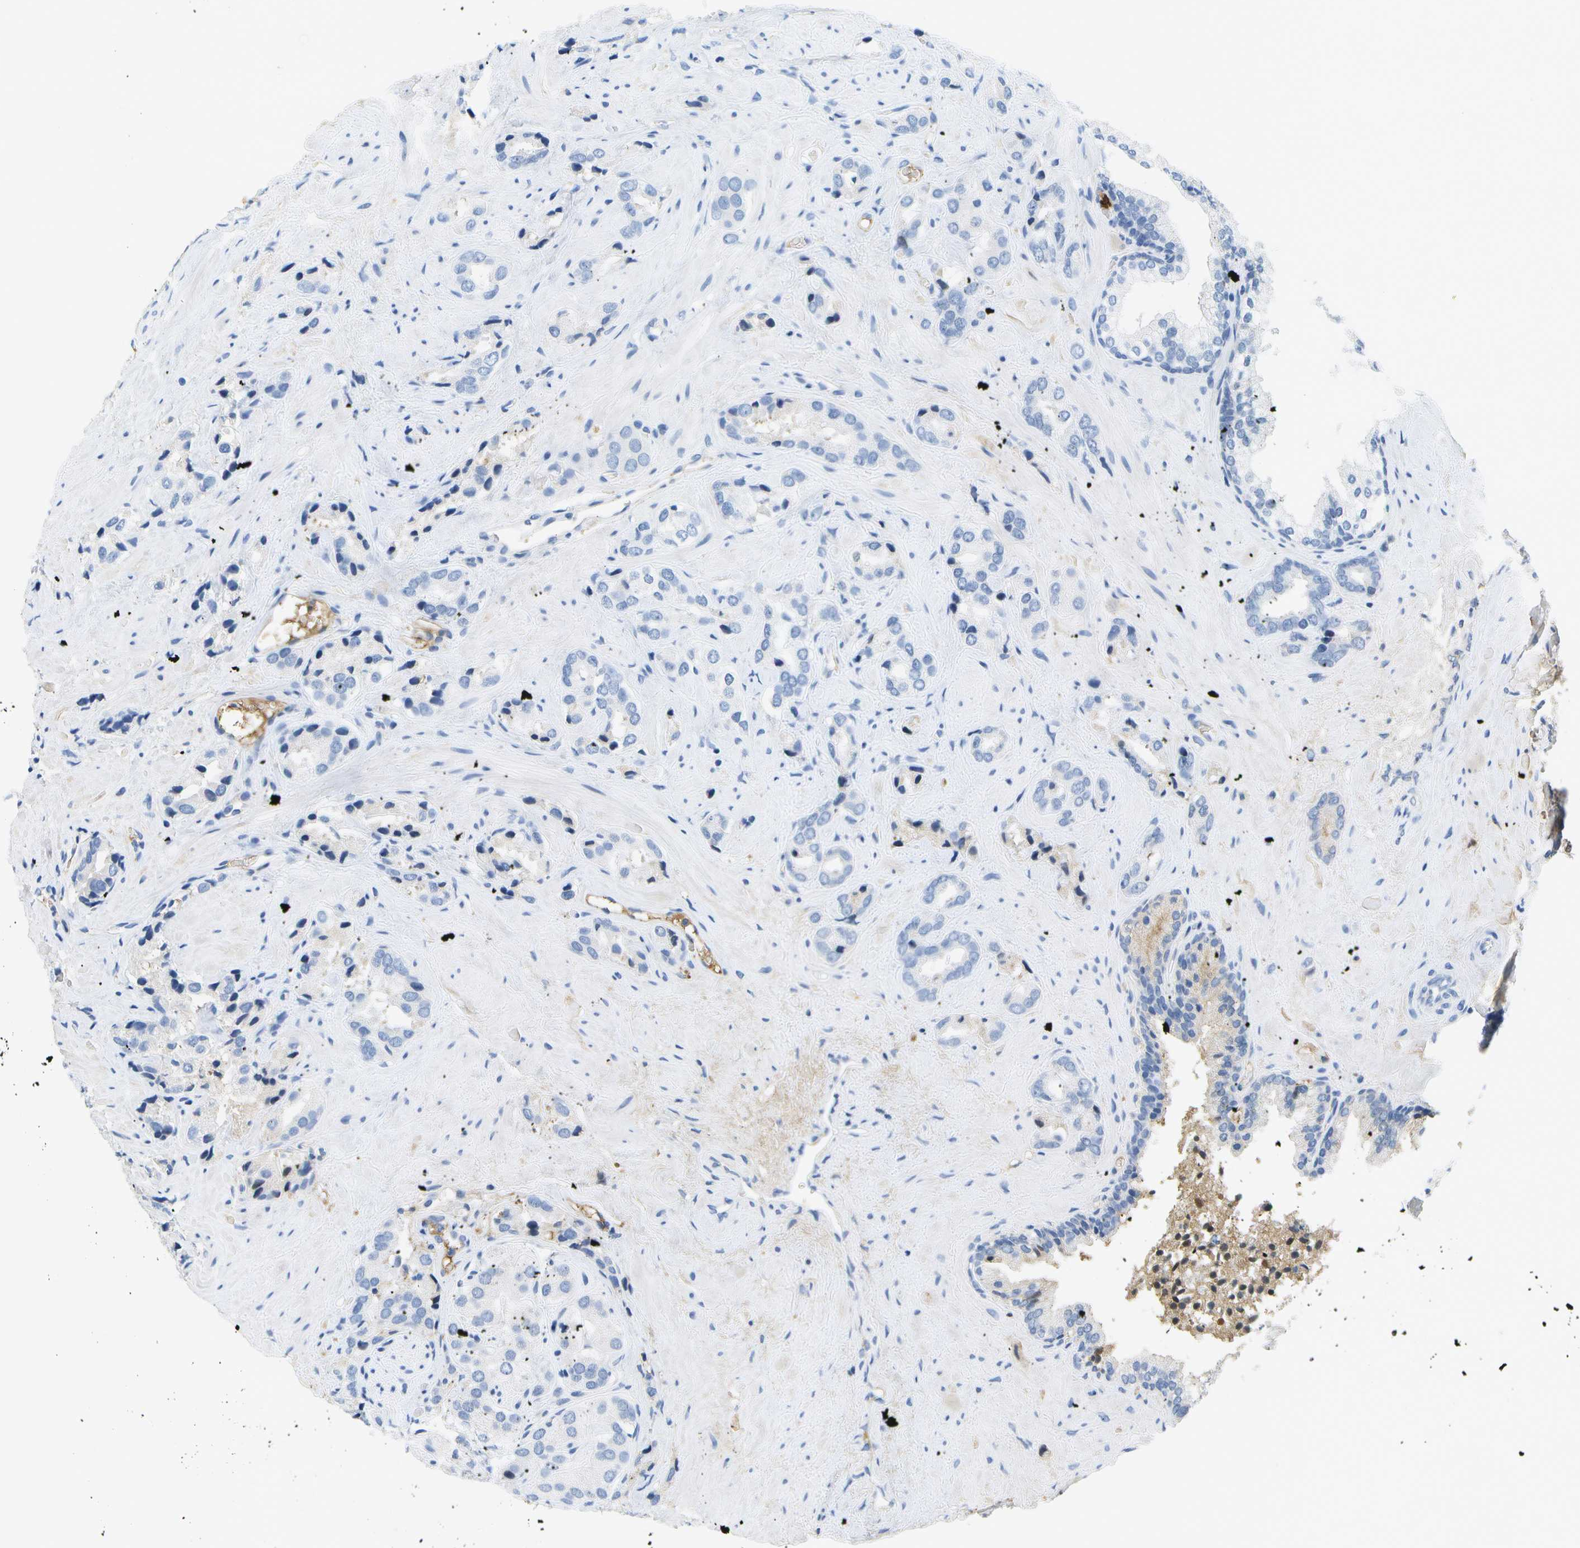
{"staining": {"intensity": "negative", "quantity": "none", "location": "none"}, "tissue": "prostate cancer", "cell_type": "Tumor cells", "image_type": "cancer", "snomed": [{"axis": "morphology", "description": "Adenocarcinoma, High grade"}, {"axis": "topography", "description": "Prostate"}], "caption": "This is a histopathology image of immunohistochemistry staining of prostate high-grade adenocarcinoma, which shows no positivity in tumor cells.", "gene": "SERPINA1", "patient": {"sex": "male", "age": 64}}